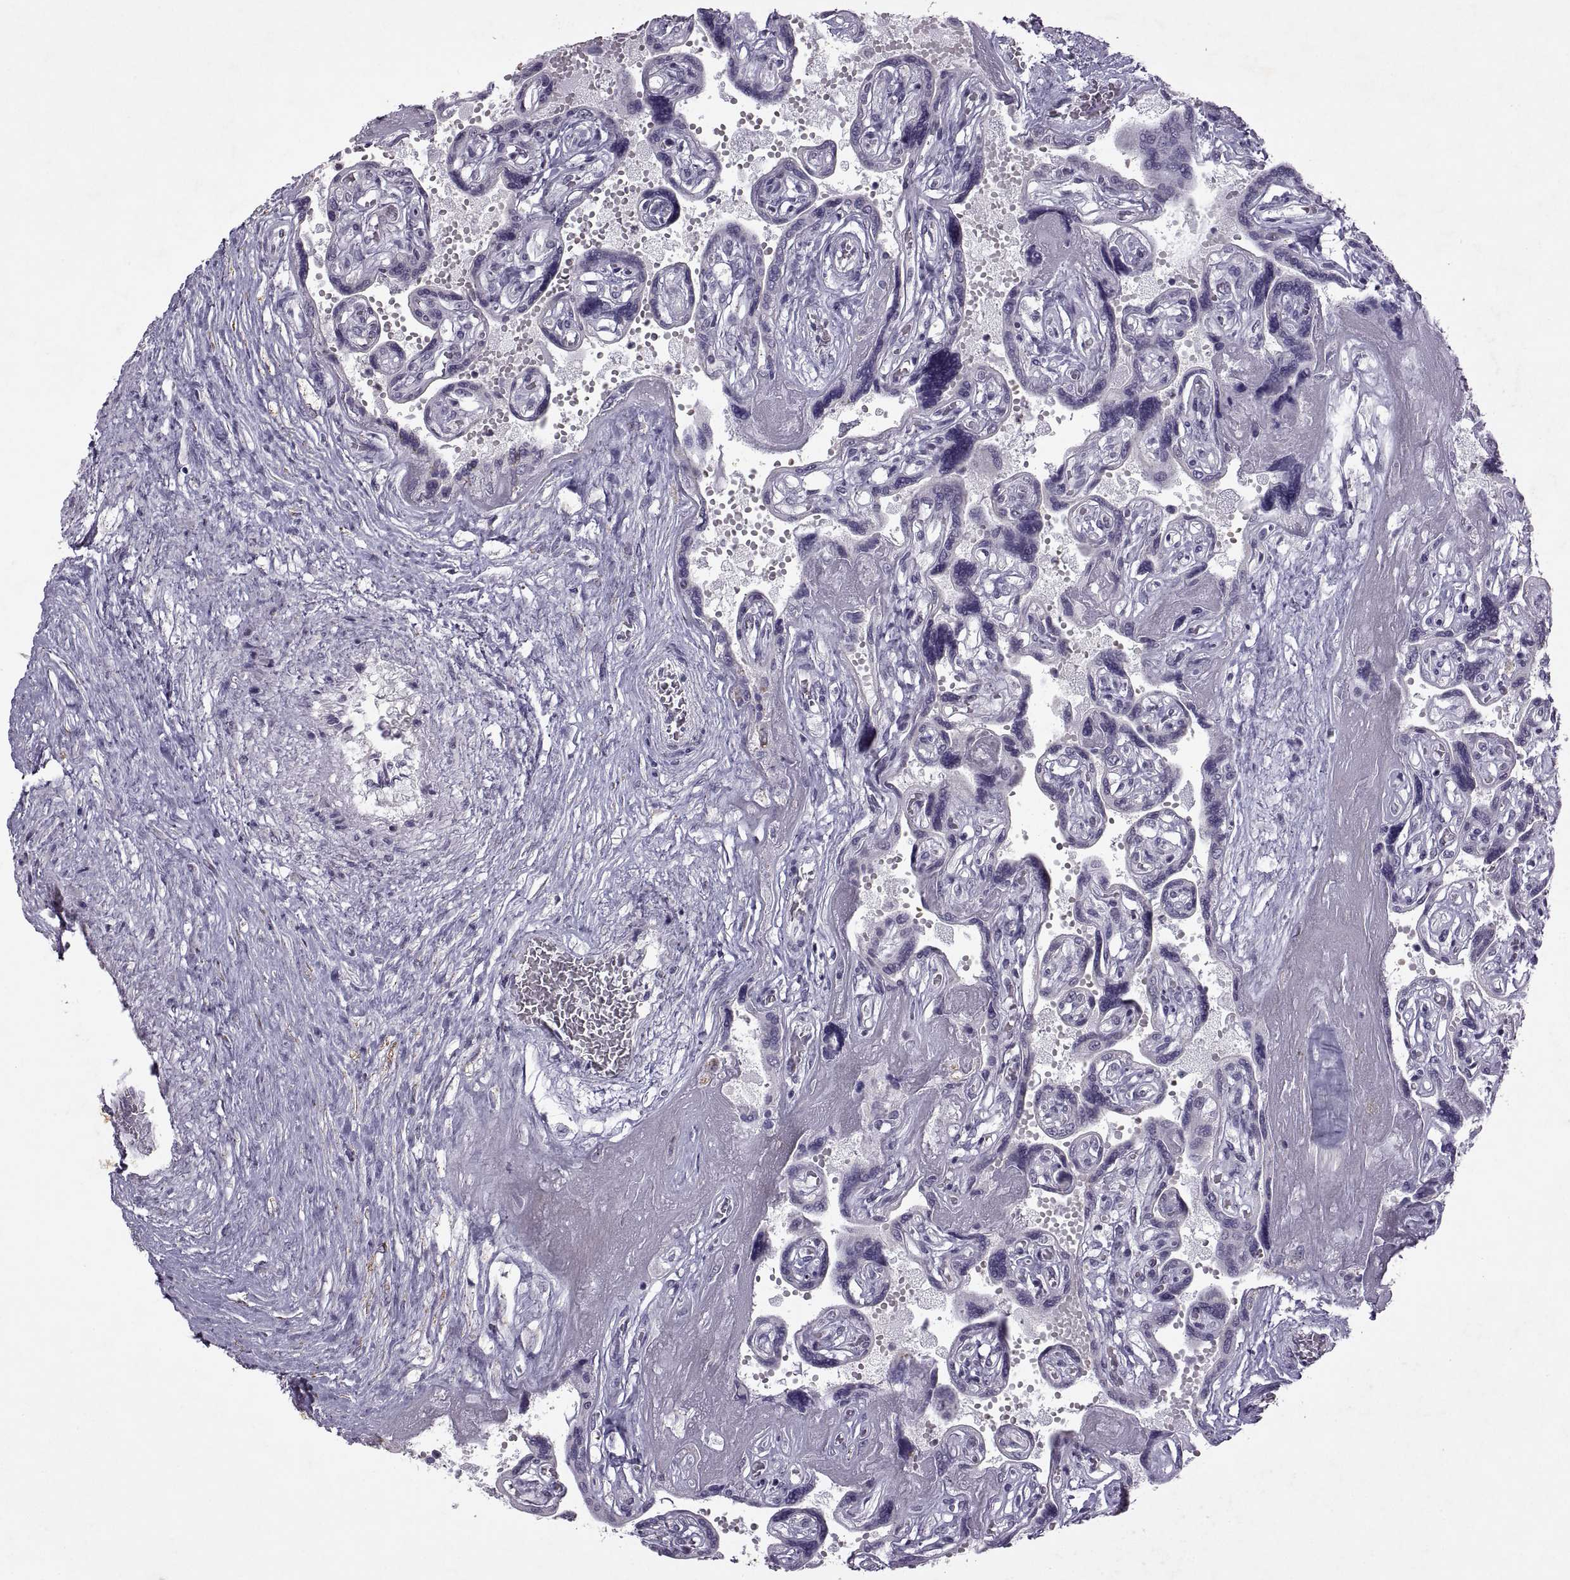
{"staining": {"intensity": "negative", "quantity": "none", "location": "none"}, "tissue": "placenta", "cell_type": "Decidual cells", "image_type": "normal", "snomed": [{"axis": "morphology", "description": "Normal tissue, NOS"}, {"axis": "topography", "description": "Placenta"}], "caption": "A high-resolution micrograph shows immunohistochemistry staining of benign placenta, which reveals no significant staining in decidual cells.", "gene": "SINHCAF", "patient": {"sex": "female", "age": 32}}